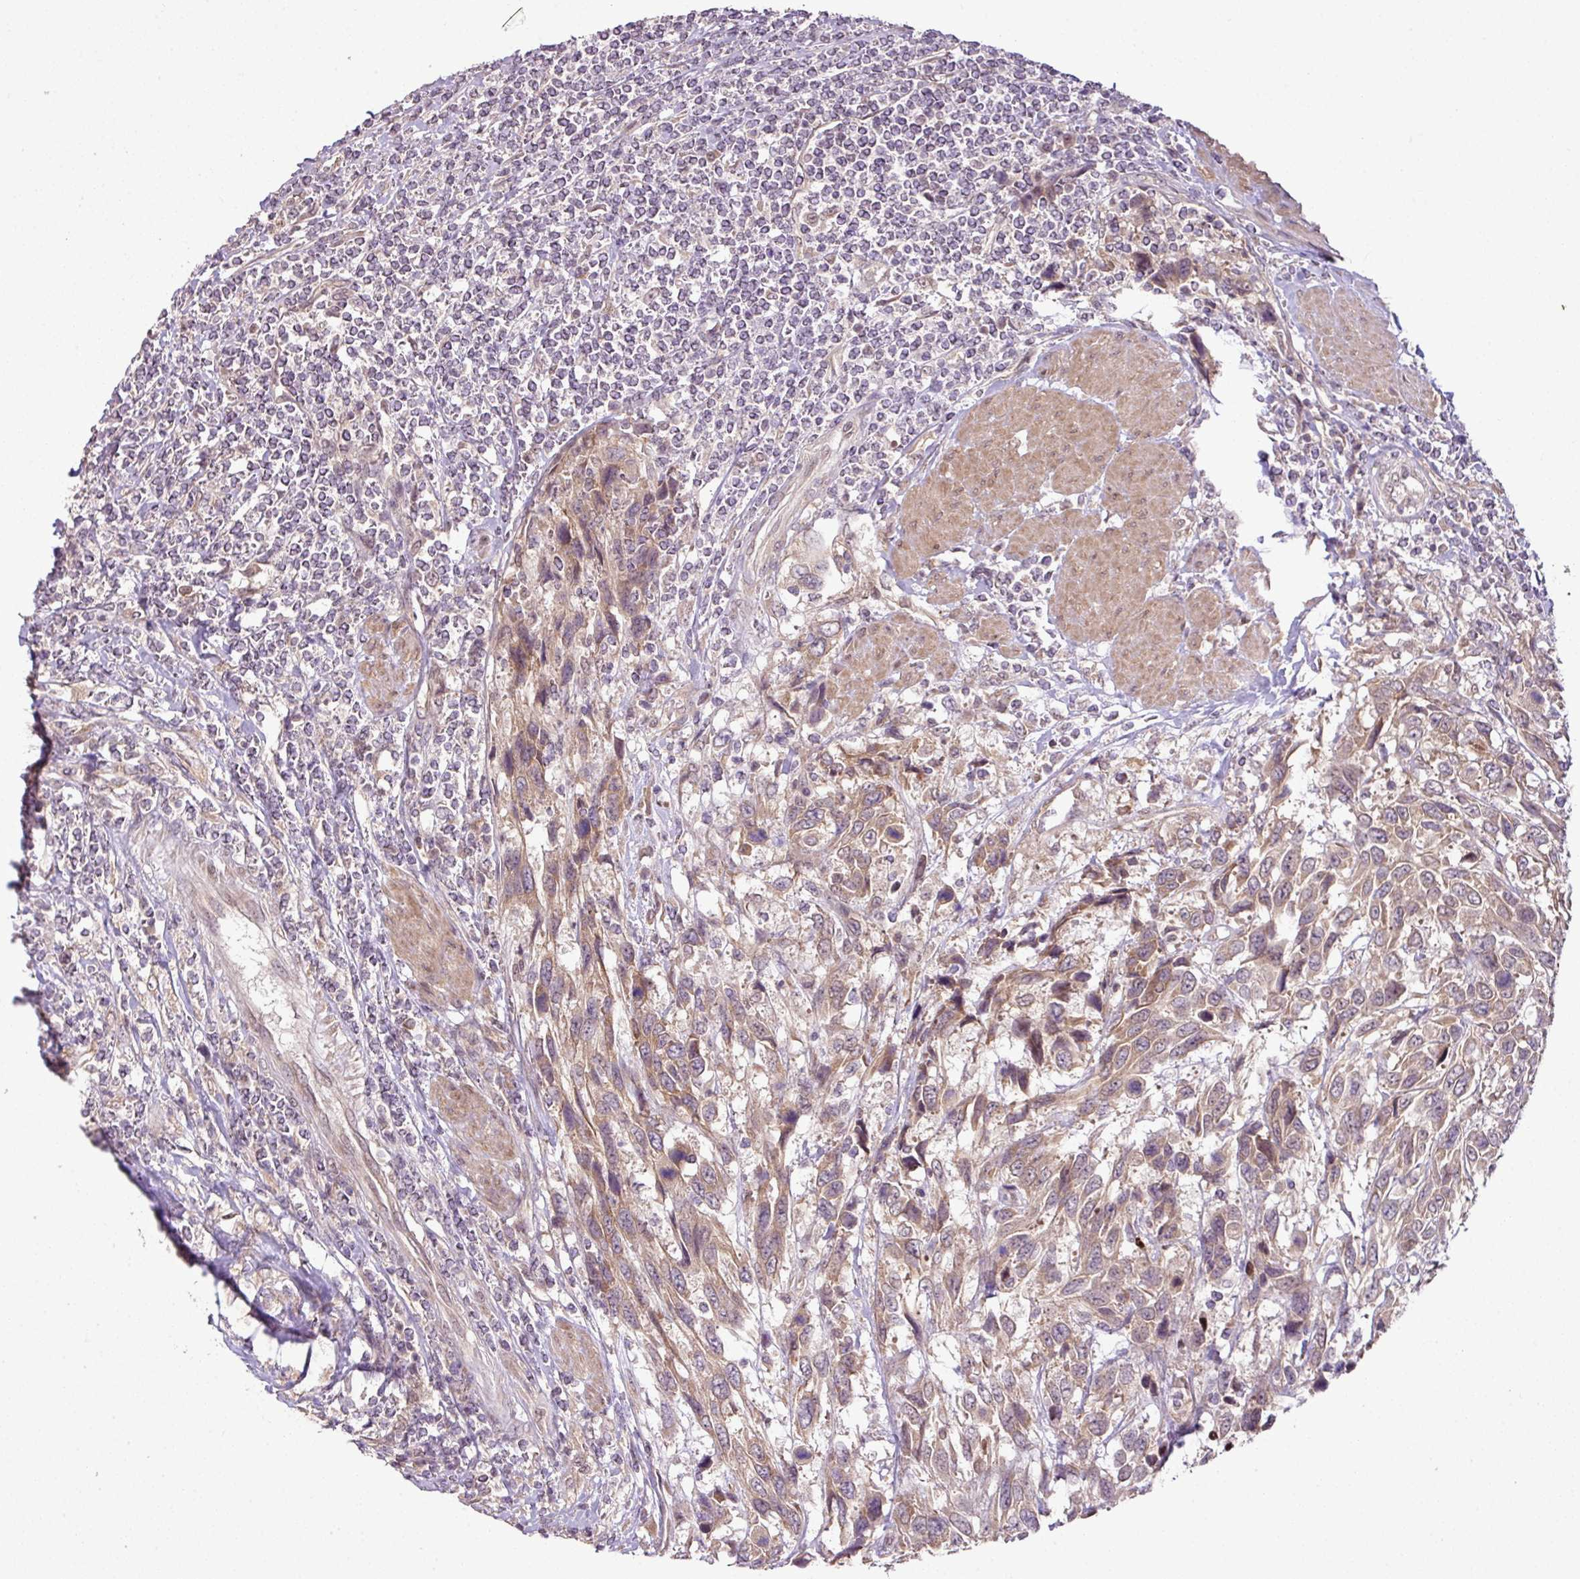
{"staining": {"intensity": "moderate", "quantity": ">75%", "location": "cytoplasmic/membranous"}, "tissue": "urothelial cancer", "cell_type": "Tumor cells", "image_type": "cancer", "snomed": [{"axis": "morphology", "description": "Urothelial carcinoma, High grade"}, {"axis": "topography", "description": "Urinary bladder"}], "caption": "Protein analysis of urothelial carcinoma (high-grade) tissue reveals moderate cytoplasmic/membranous staining in about >75% of tumor cells.", "gene": "DNAAF4", "patient": {"sex": "female", "age": 70}}